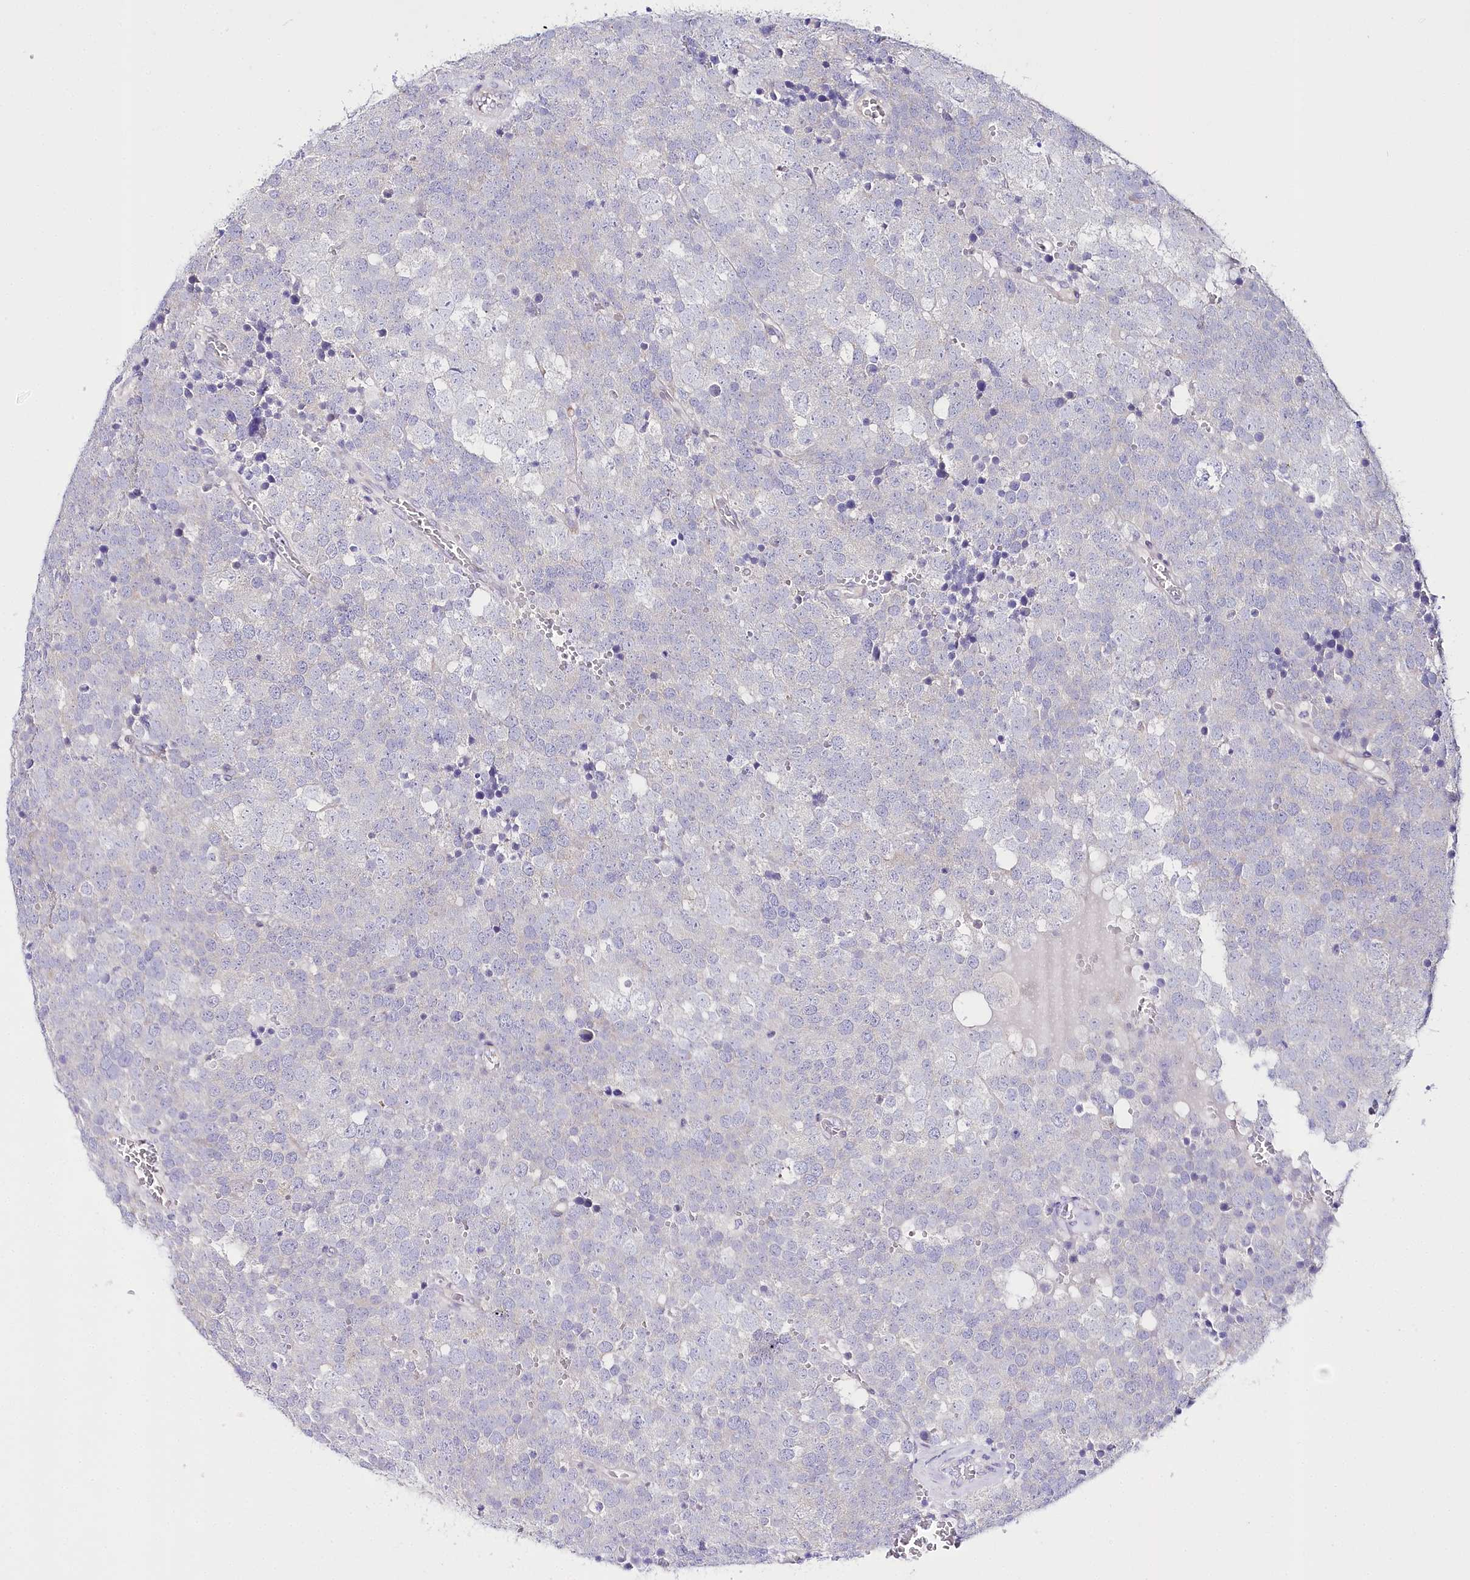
{"staining": {"intensity": "negative", "quantity": "none", "location": "none"}, "tissue": "testis cancer", "cell_type": "Tumor cells", "image_type": "cancer", "snomed": [{"axis": "morphology", "description": "Seminoma, NOS"}, {"axis": "topography", "description": "Testis"}], "caption": "Image shows no significant protein positivity in tumor cells of testis cancer. The staining is performed using DAB (3,3'-diaminobenzidine) brown chromogen with nuclei counter-stained in using hematoxylin.", "gene": "CSN3", "patient": {"sex": "male", "age": 71}}